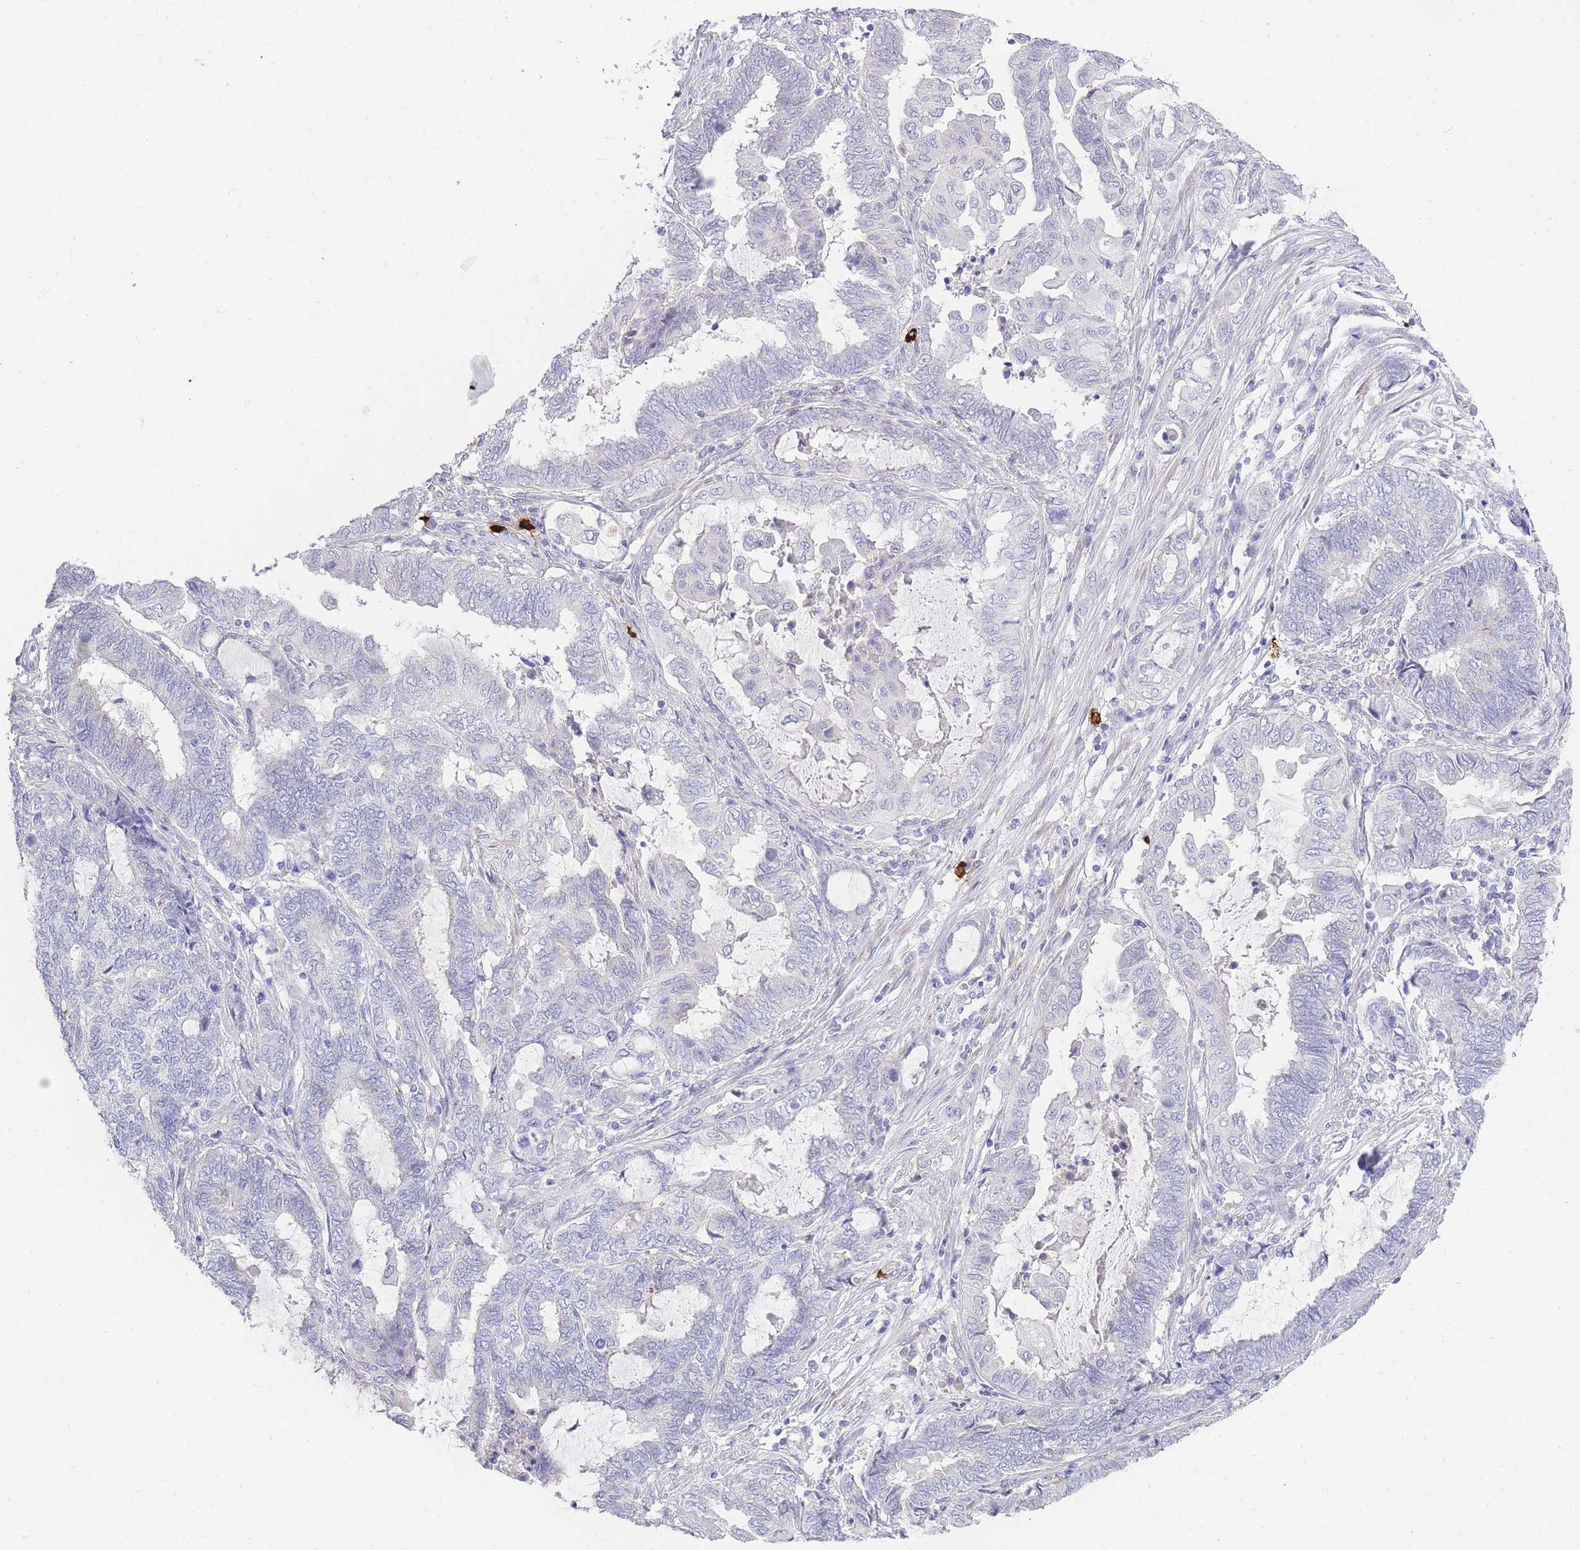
{"staining": {"intensity": "negative", "quantity": "none", "location": "none"}, "tissue": "endometrial cancer", "cell_type": "Tumor cells", "image_type": "cancer", "snomed": [{"axis": "morphology", "description": "Adenocarcinoma, NOS"}, {"axis": "topography", "description": "Uterus"}, {"axis": "topography", "description": "Endometrium"}], "caption": "This is a histopathology image of immunohistochemistry (IHC) staining of adenocarcinoma (endometrial), which shows no staining in tumor cells.", "gene": "TPSD1", "patient": {"sex": "female", "age": 70}}